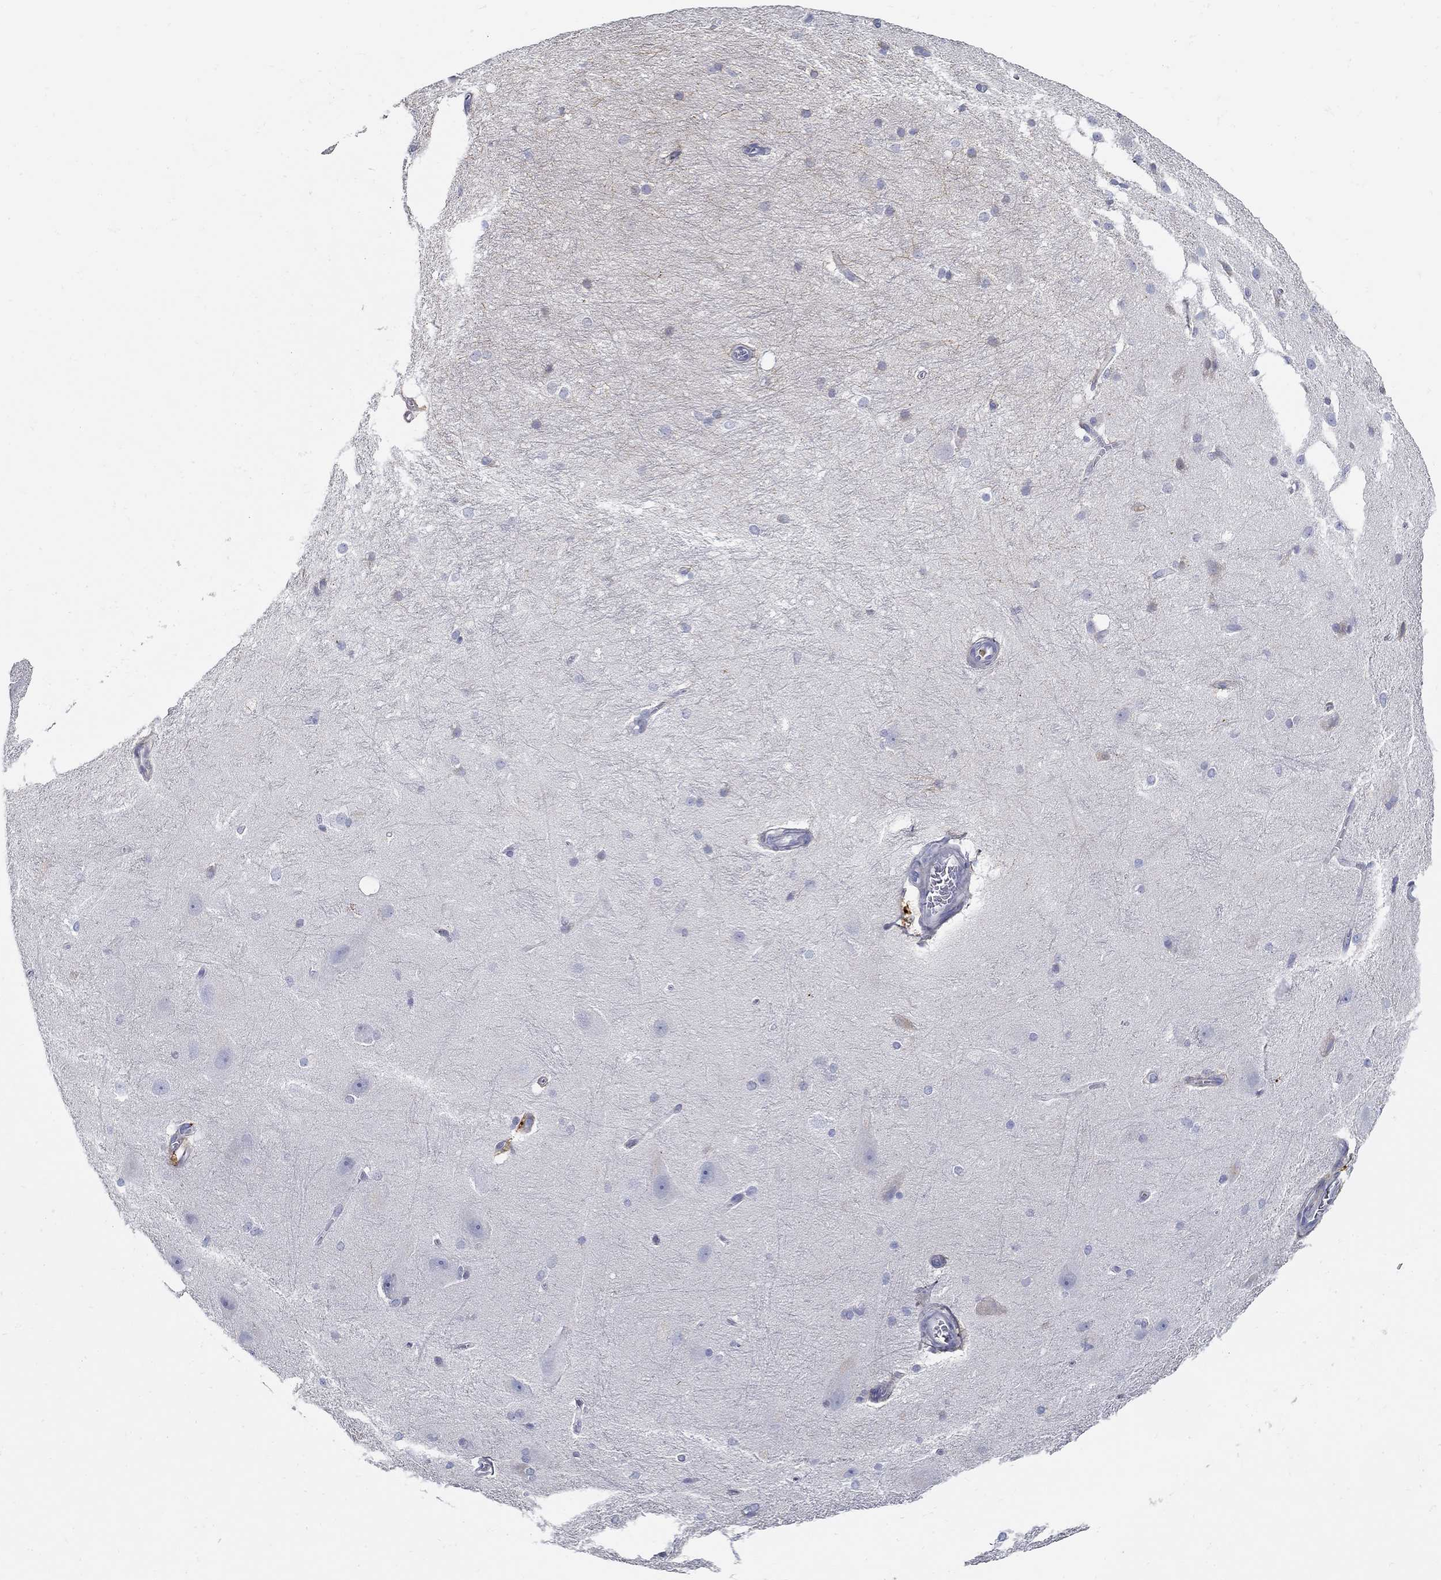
{"staining": {"intensity": "negative", "quantity": "none", "location": "none"}, "tissue": "hippocampus", "cell_type": "Glial cells", "image_type": "normal", "snomed": [{"axis": "morphology", "description": "Normal tissue, NOS"}, {"axis": "topography", "description": "Cerebral cortex"}, {"axis": "topography", "description": "Hippocampus"}], "caption": "The image displays no staining of glial cells in normal hippocampus. Brightfield microscopy of immunohistochemistry stained with DAB (3,3'-diaminobenzidine) (brown) and hematoxylin (blue), captured at high magnification.", "gene": "TGFBI", "patient": {"sex": "female", "age": 19}}